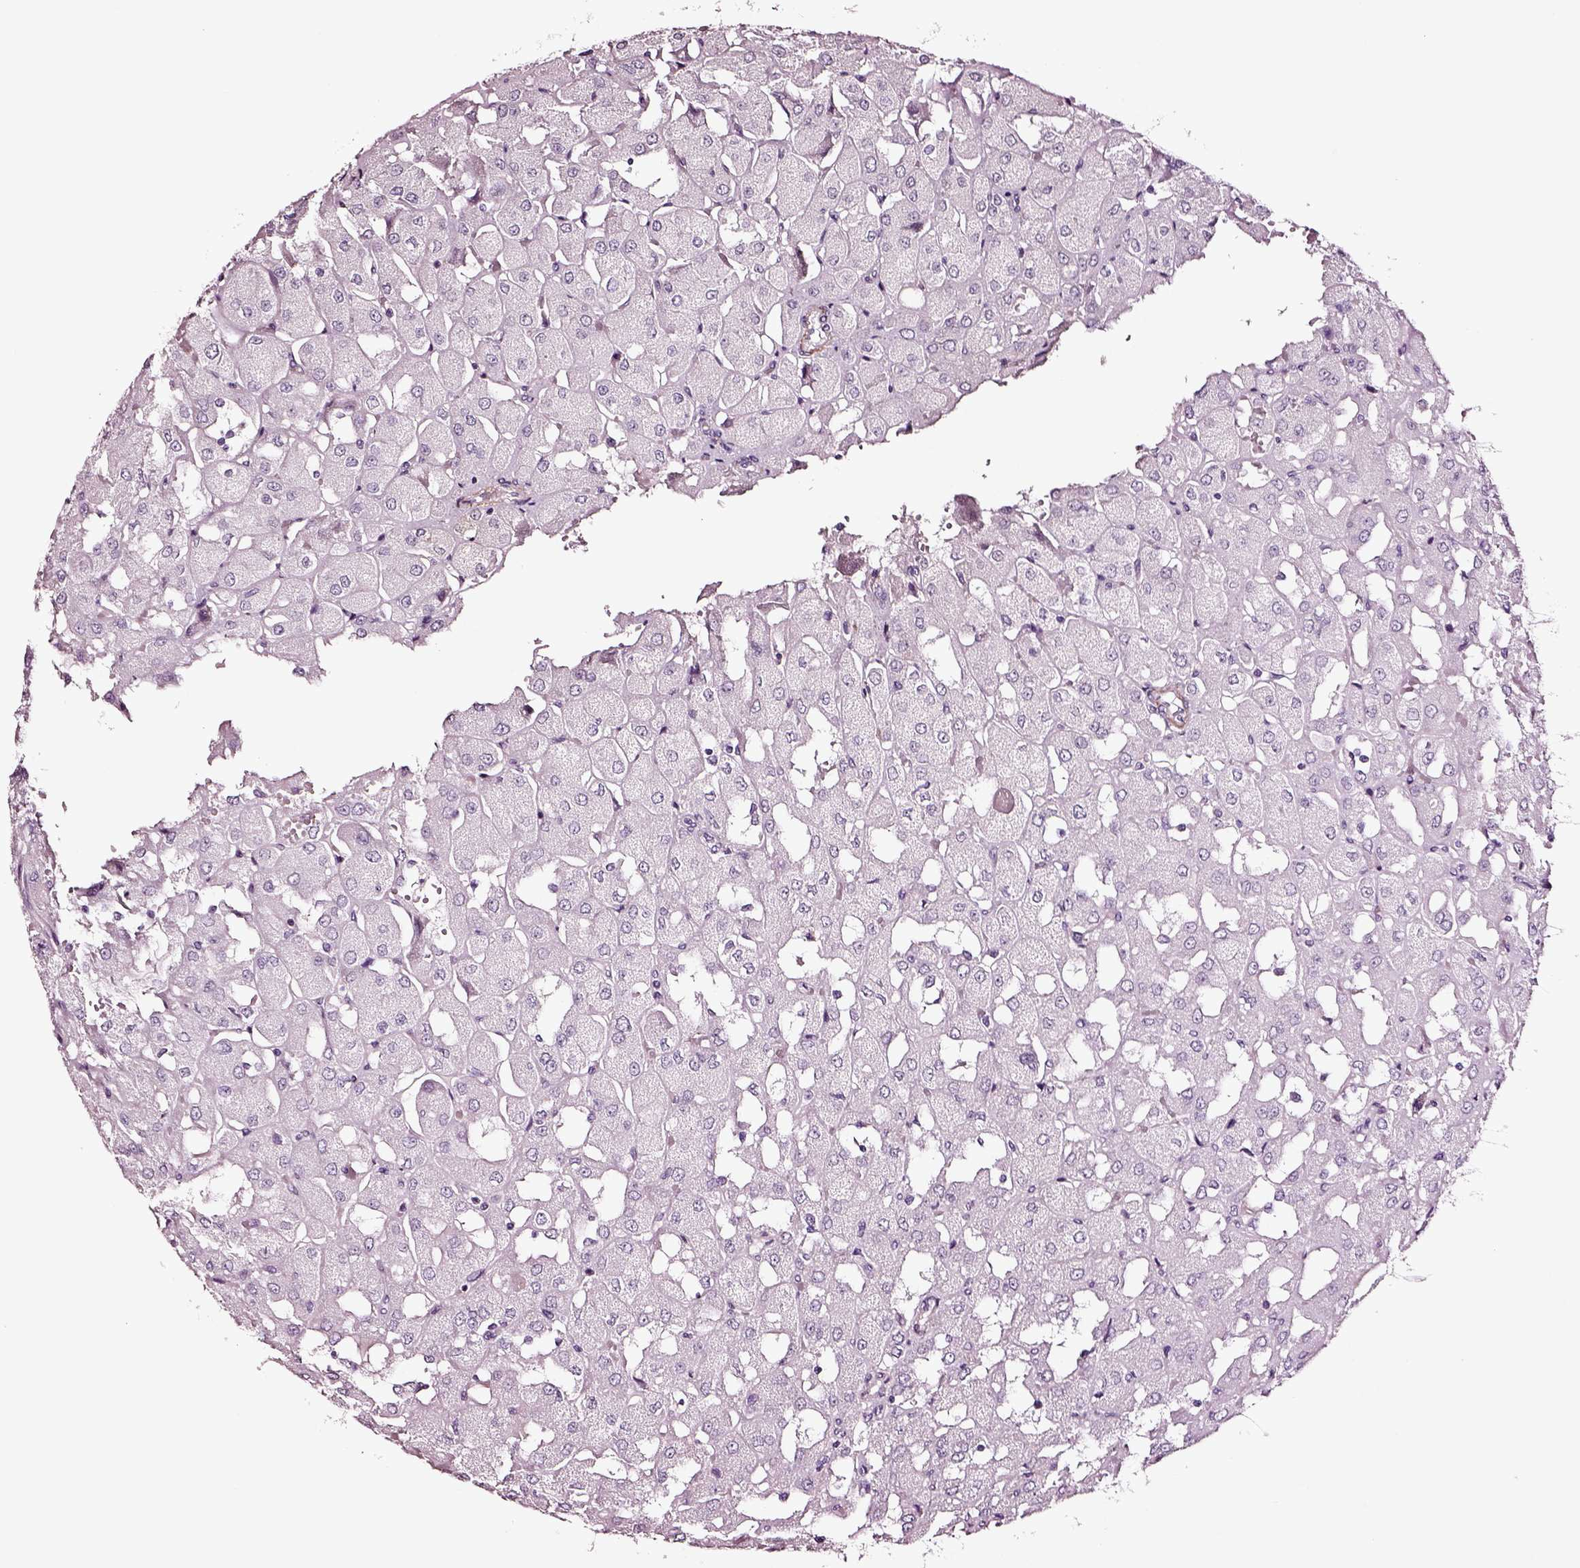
{"staining": {"intensity": "negative", "quantity": "none", "location": "none"}, "tissue": "renal cancer", "cell_type": "Tumor cells", "image_type": "cancer", "snomed": [{"axis": "morphology", "description": "Adenocarcinoma, NOS"}, {"axis": "topography", "description": "Kidney"}], "caption": "Immunohistochemistry (IHC) photomicrograph of neoplastic tissue: renal cancer (adenocarcinoma) stained with DAB demonstrates no significant protein staining in tumor cells.", "gene": "SOX10", "patient": {"sex": "male", "age": 72}}